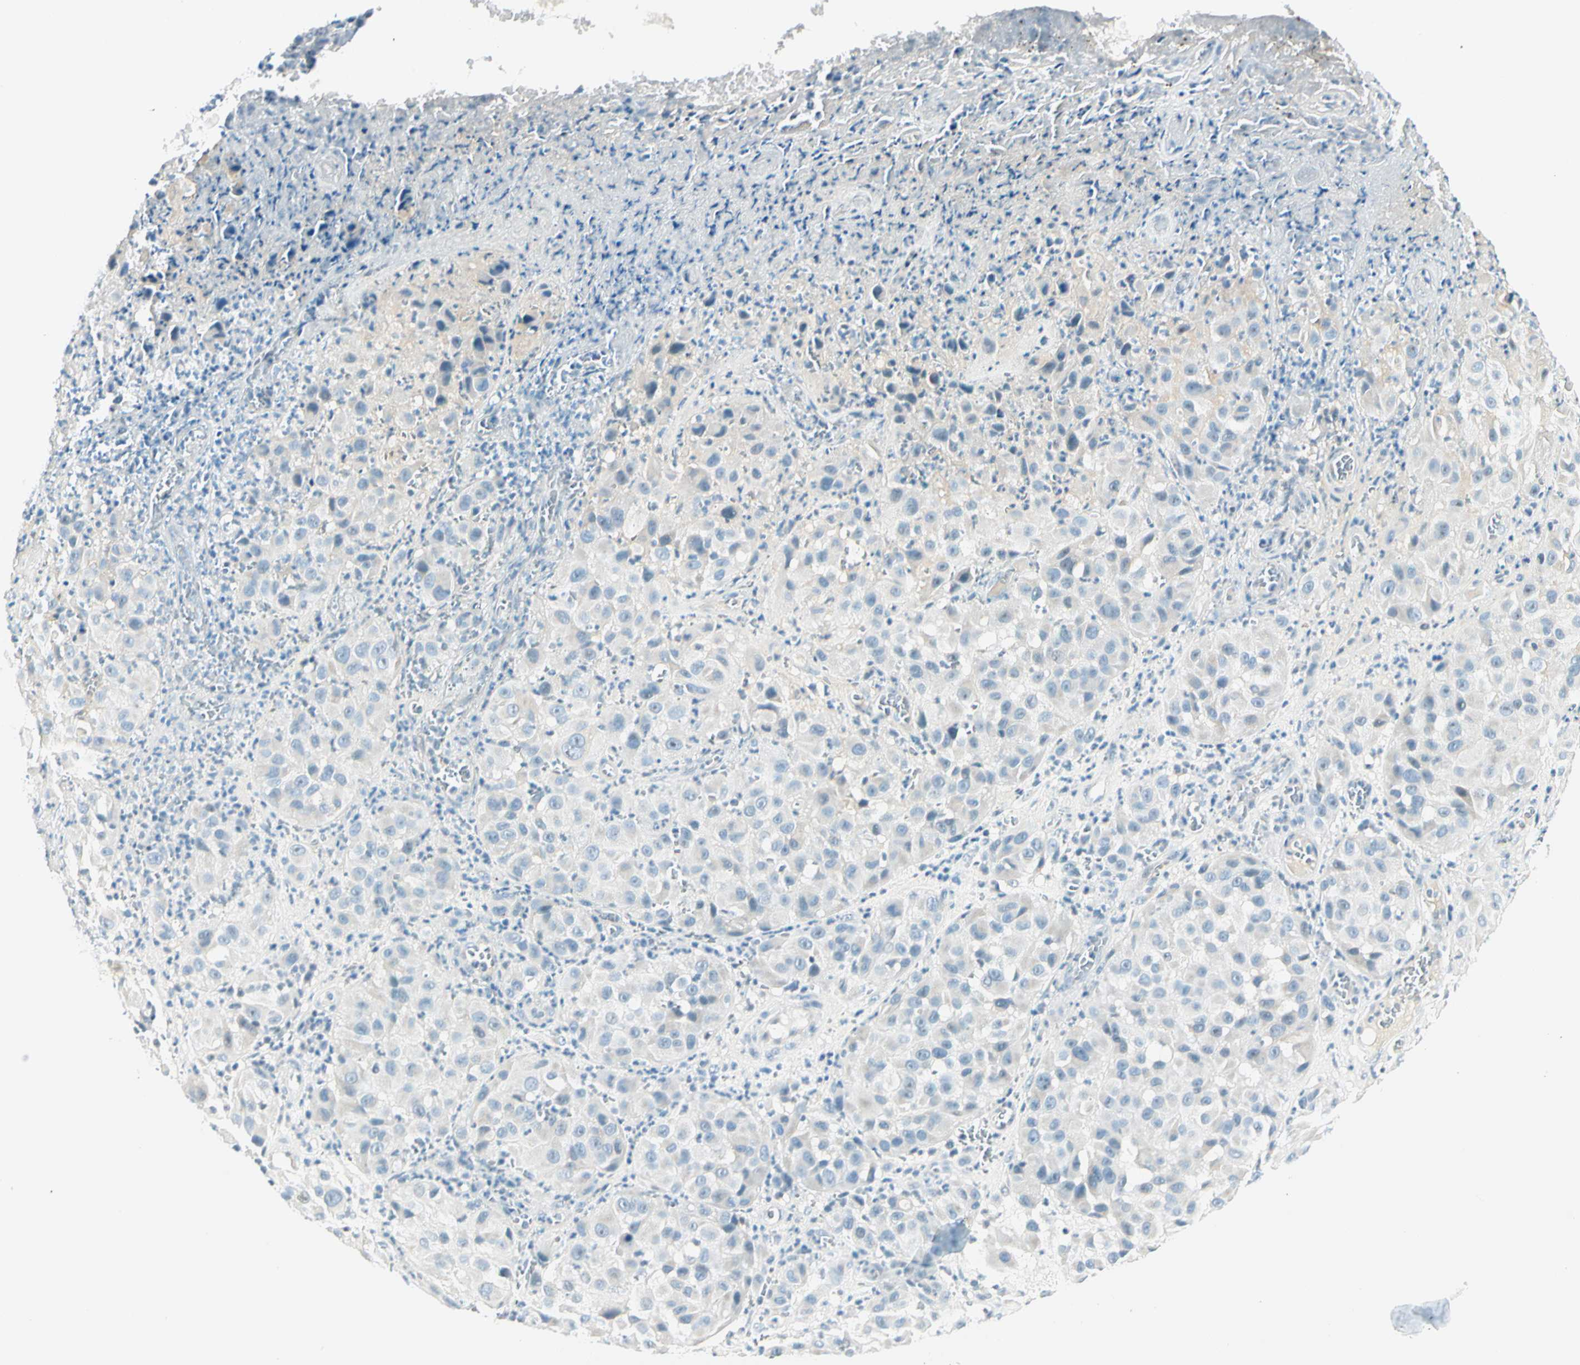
{"staining": {"intensity": "negative", "quantity": "none", "location": "none"}, "tissue": "melanoma", "cell_type": "Tumor cells", "image_type": "cancer", "snomed": [{"axis": "morphology", "description": "Malignant melanoma, NOS"}, {"axis": "topography", "description": "Skin"}], "caption": "Tumor cells are negative for brown protein staining in melanoma.", "gene": "ZSCAN1", "patient": {"sex": "female", "age": 21}}